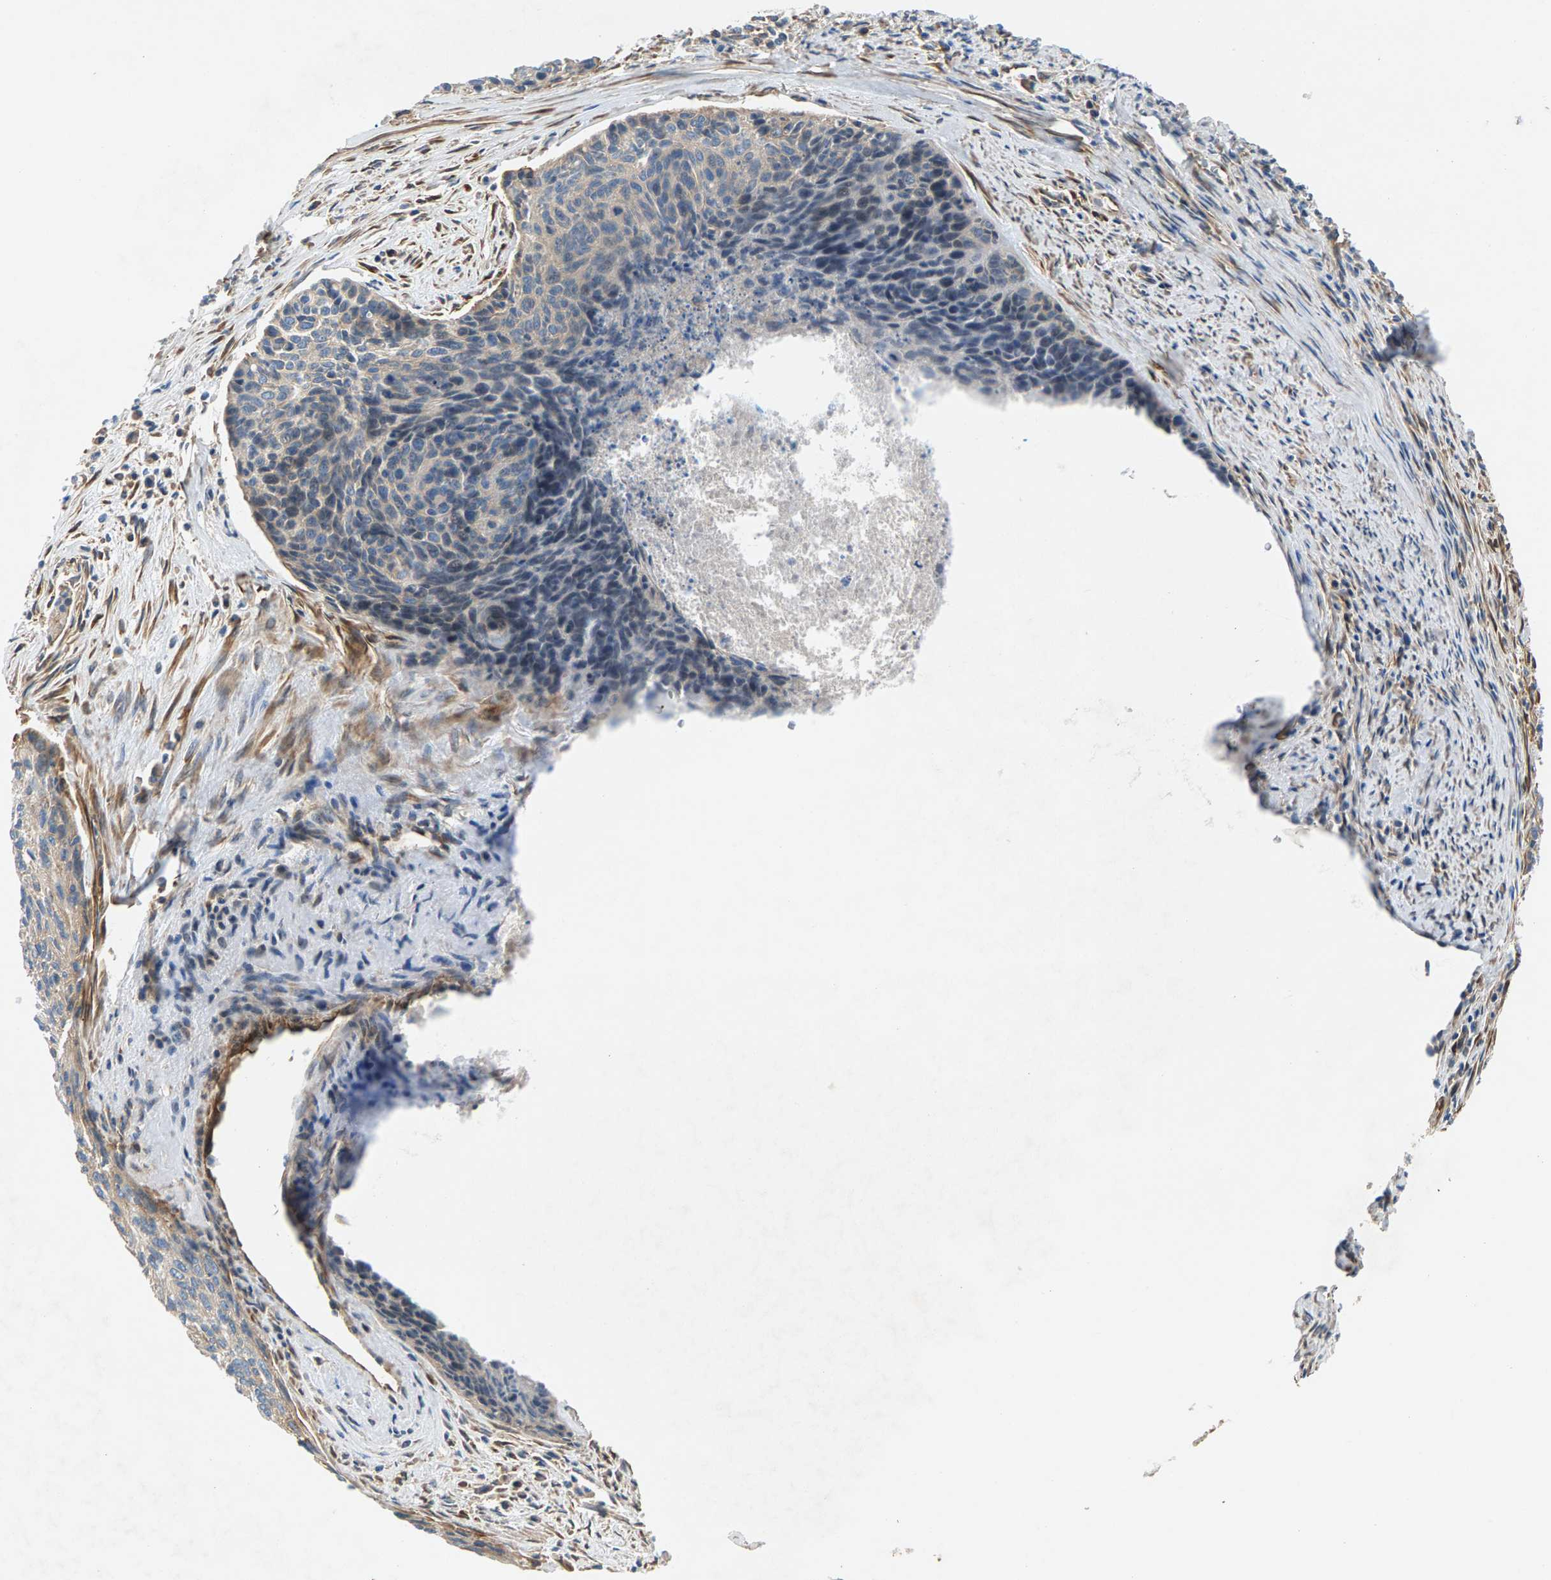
{"staining": {"intensity": "negative", "quantity": "none", "location": "none"}, "tissue": "cervical cancer", "cell_type": "Tumor cells", "image_type": "cancer", "snomed": [{"axis": "morphology", "description": "Squamous cell carcinoma, NOS"}, {"axis": "topography", "description": "Cervix"}], "caption": "Immunohistochemical staining of human cervical squamous cell carcinoma shows no significant staining in tumor cells.", "gene": "PDCL", "patient": {"sex": "female", "age": 55}}